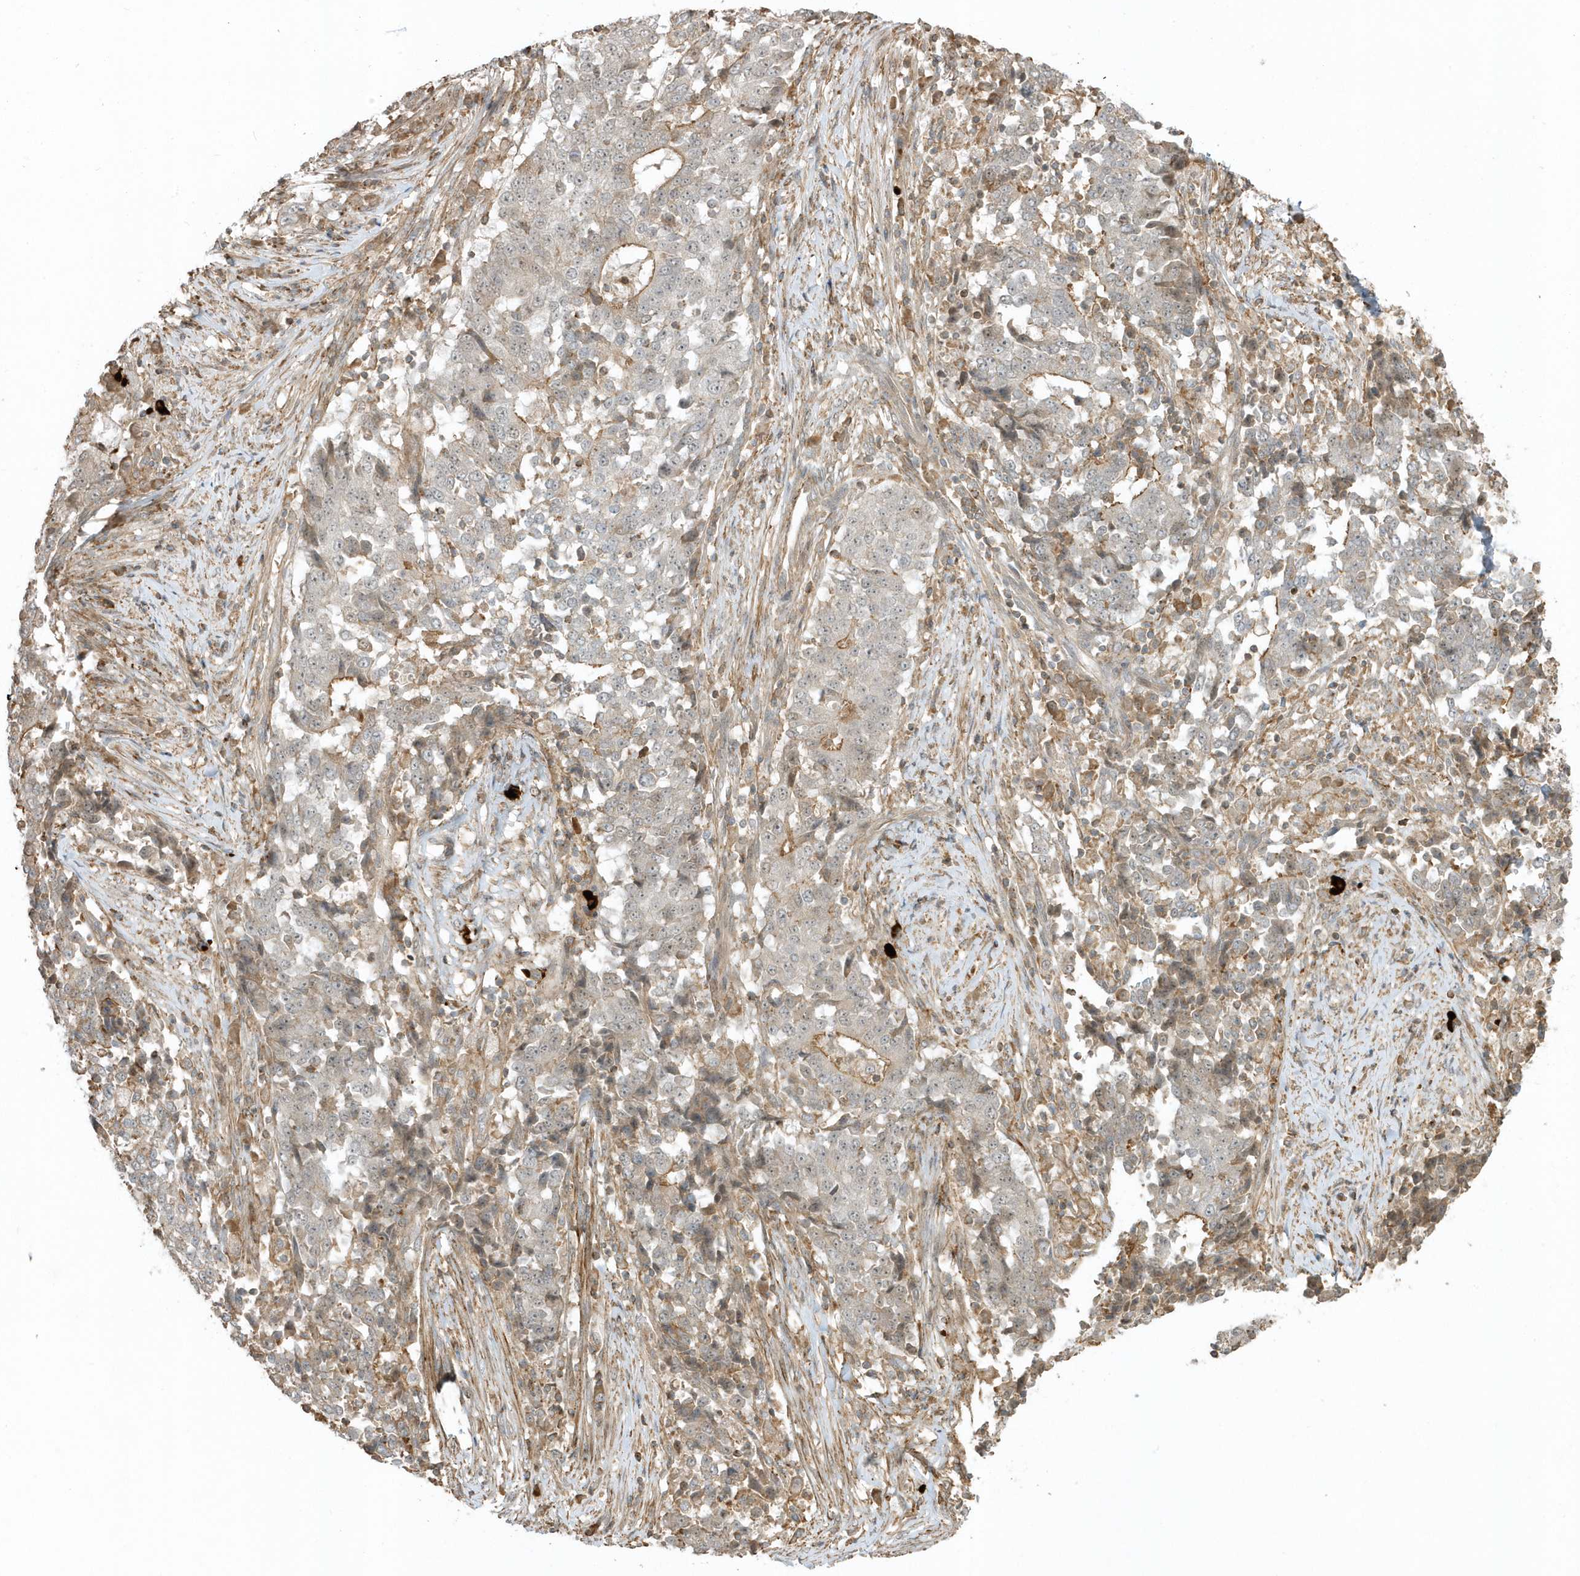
{"staining": {"intensity": "moderate", "quantity": "<25%", "location": "cytoplasmic/membranous"}, "tissue": "stomach cancer", "cell_type": "Tumor cells", "image_type": "cancer", "snomed": [{"axis": "morphology", "description": "Adenocarcinoma, NOS"}, {"axis": "topography", "description": "Stomach"}], "caption": "This is an image of IHC staining of stomach cancer (adenocarcinoma), which shows moderate positivity in the cytoplasmic/membranous of tumor cells.", "gene": "ZBTB8A", "patient": {"sex": "male", "age": 59}}